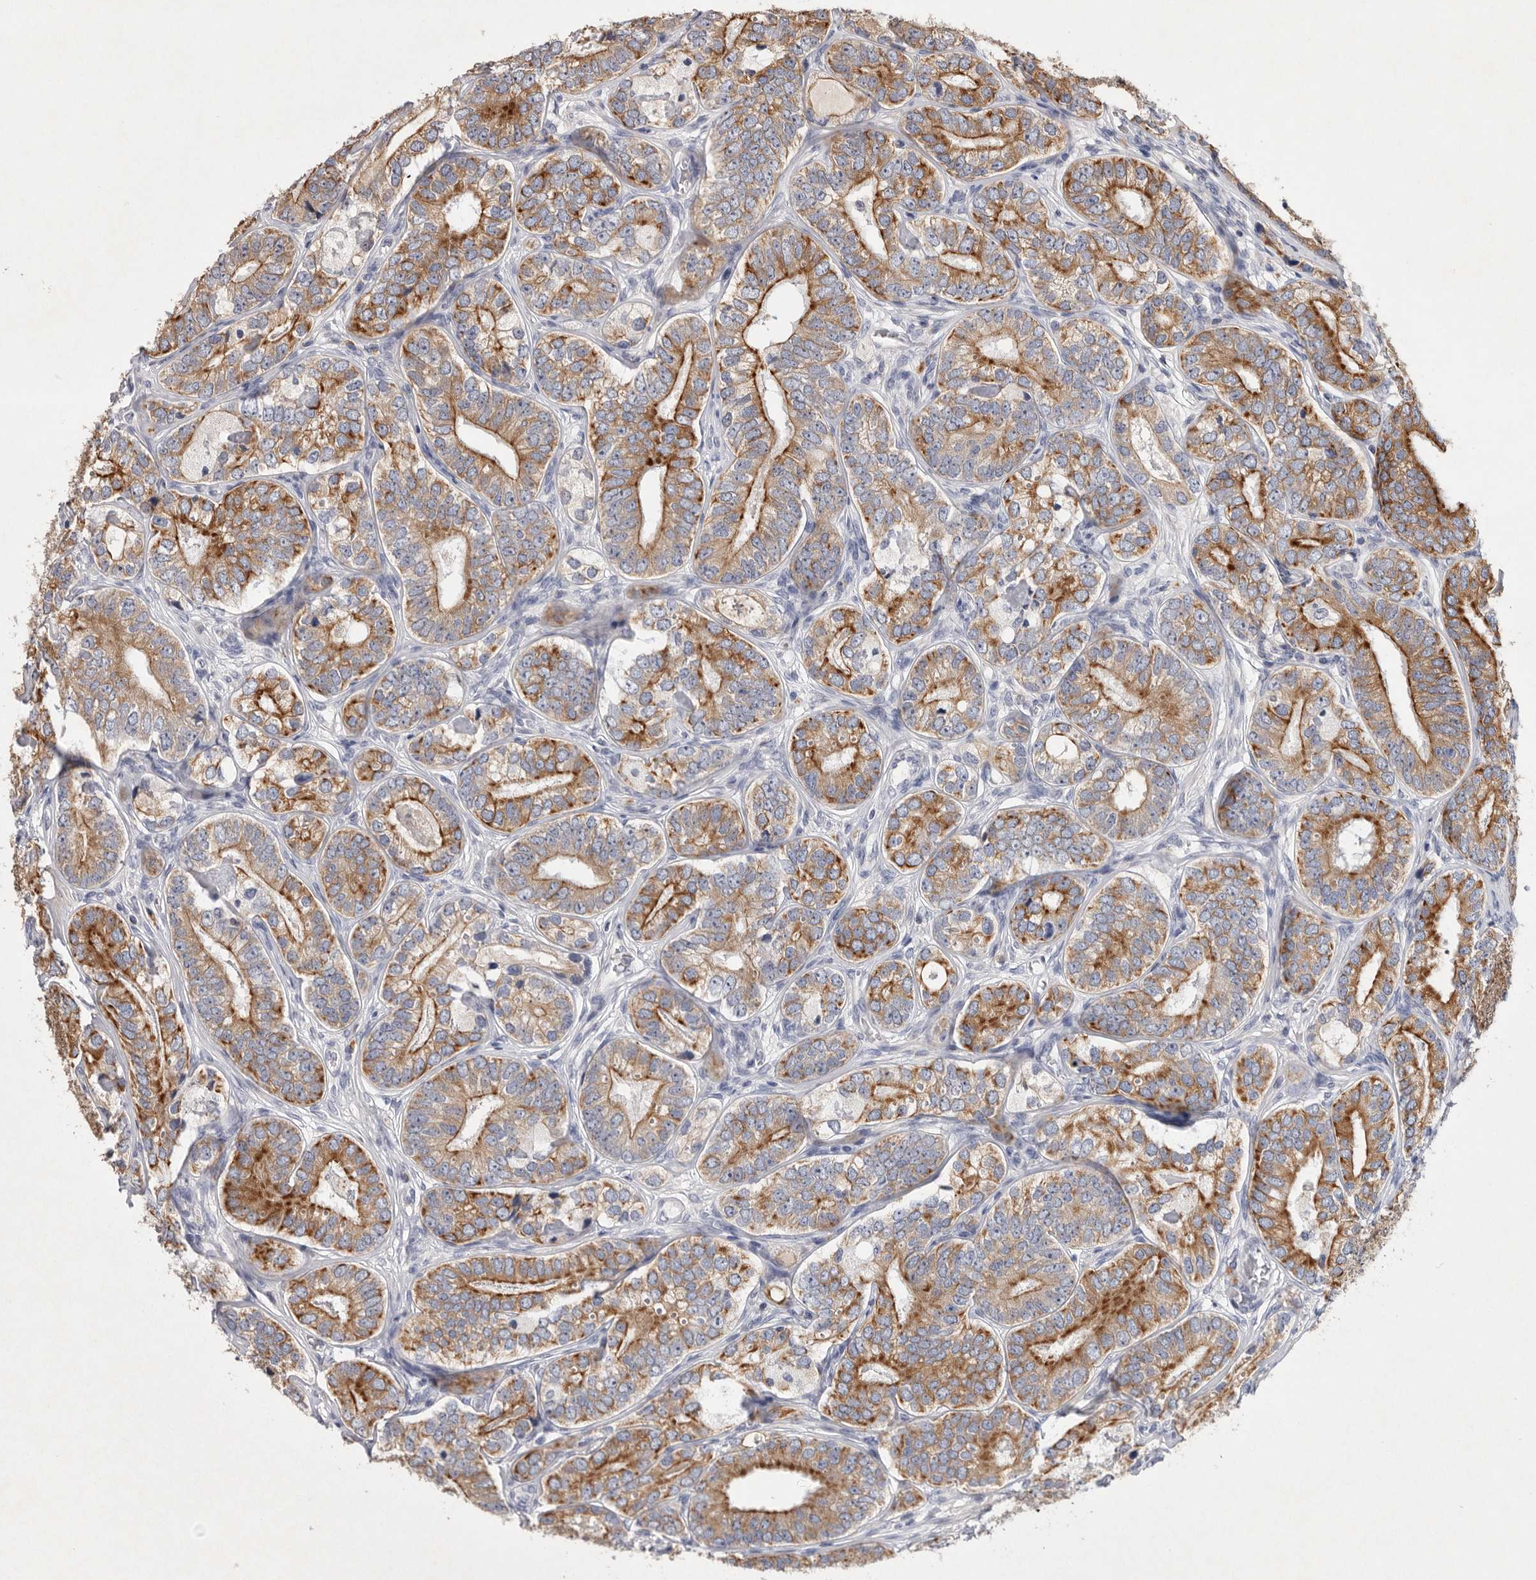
{"staining": {"intensity": "moderate", "quantity": ">75%", "location": "cytoplasmic/membranous"}, "tissue": "prostate cancer", "cell_type": "Tumor cells", "image_type": "cancer", "snomed": [{"axis": "morphology", "description": "Adenocarcinoma, High grade"}, {"axis": "topography", "description": "Prostate"}], "caption": "Immunohistochemistry of high-grade adenocarcinoma (prostate) displays medium levels of moderate cytoplasmic/membranous positivity in about >75% of tumor cells.", "gene": "TNFSF14", "patient": {"sex": "male", "age": 56}}